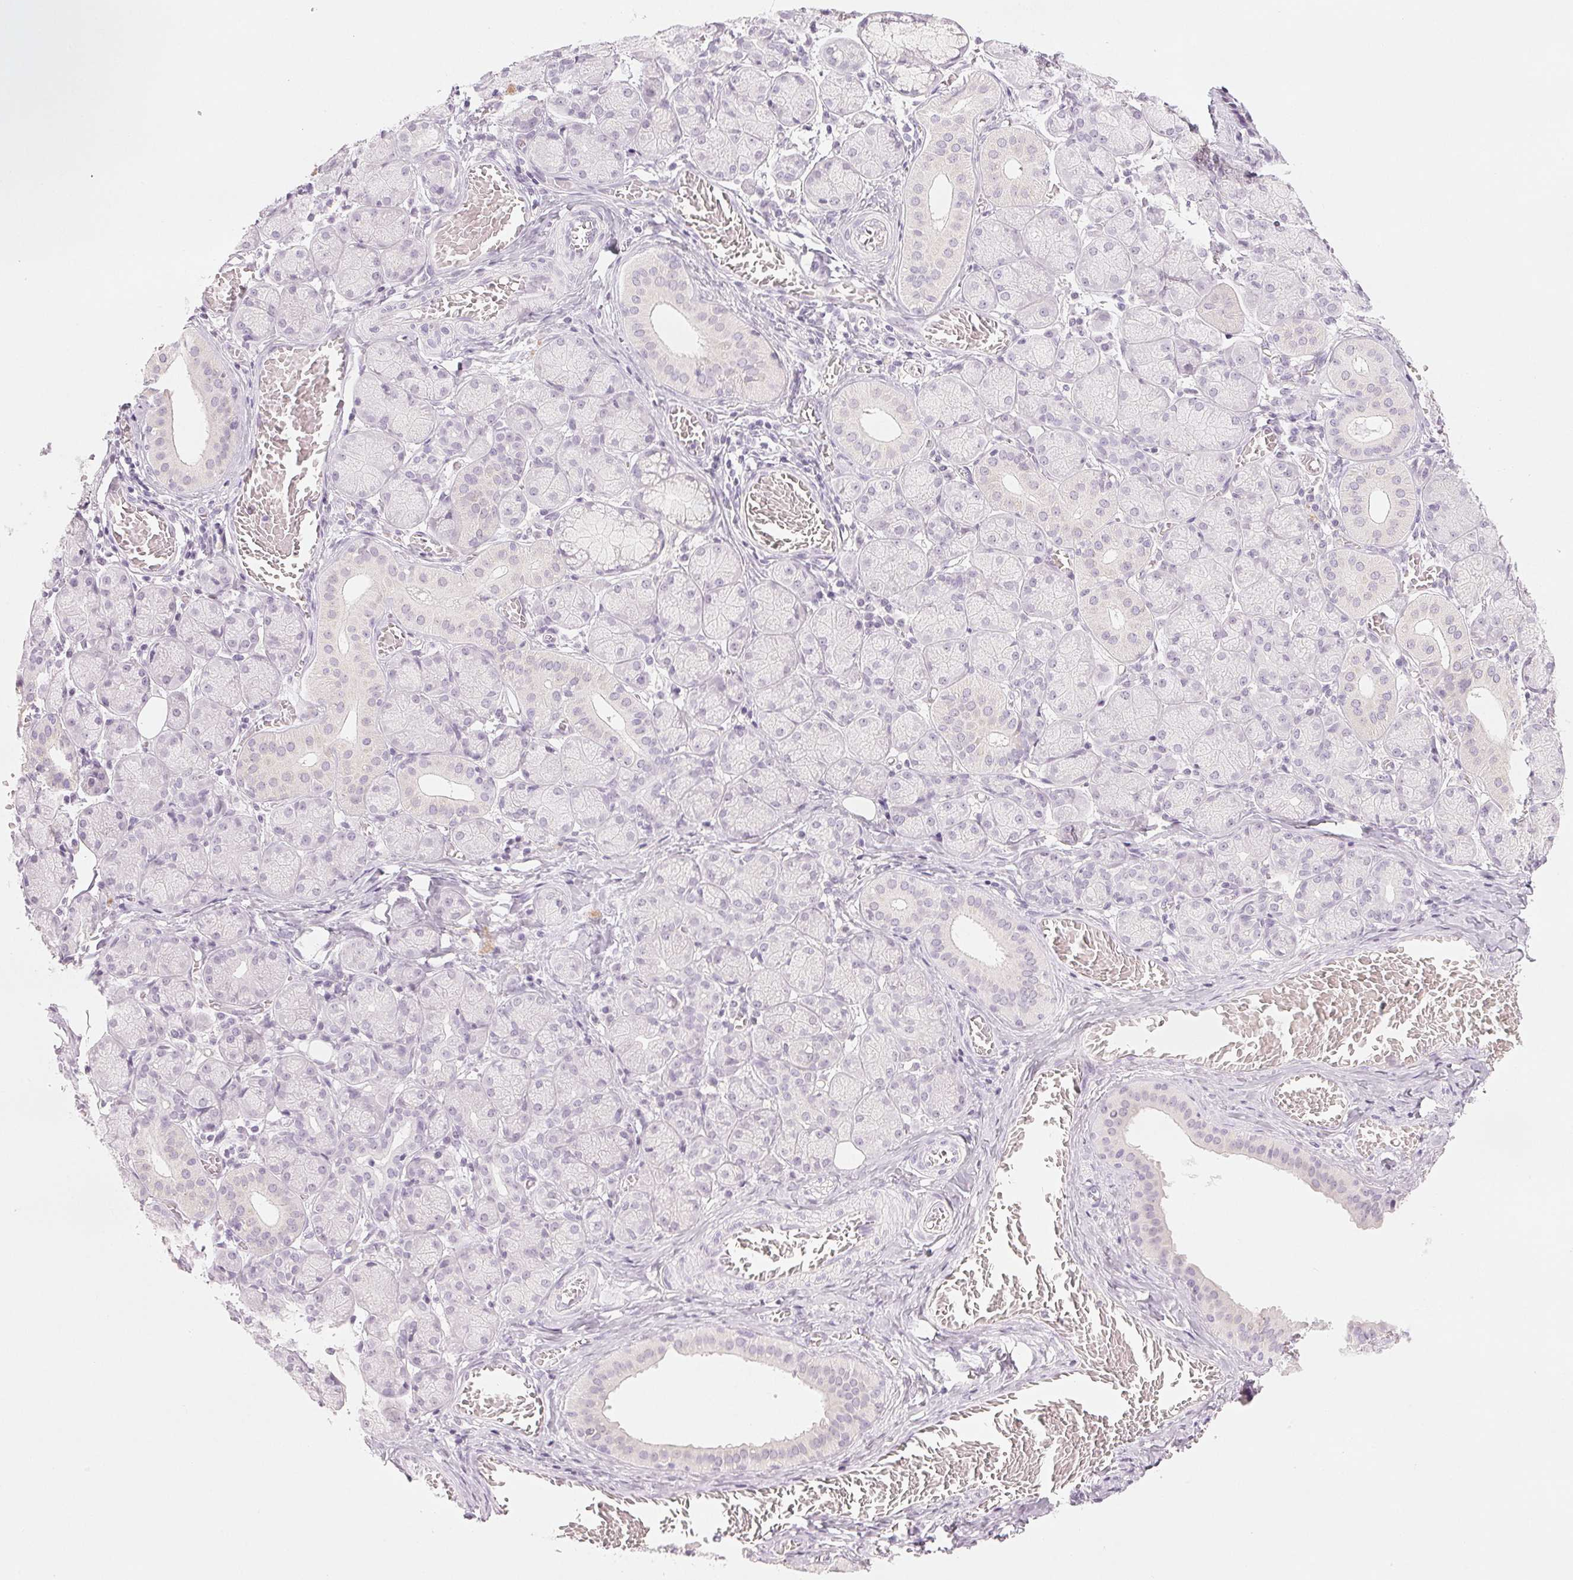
{"staining": {"intensity": "negative", "quantity": "none", "location": "none"}, "tissue": "salivary gland", "cell_type": "Glandular cells", "image_type": "normal", "snomed": [{"axis": "morphology", "description": "Normal tissue, NOS"}, {"axis": "topography", "description": "Salivary gland"}, {"axis": "topography", "description": "Peripheral nerve tissue"}], "caption": "DAB immunohistochemical staining of benign salivary gland shows no significant staining in glandular cells.", "gene": "EHHADH", "patient": {"sex": "female", "age": 24}}